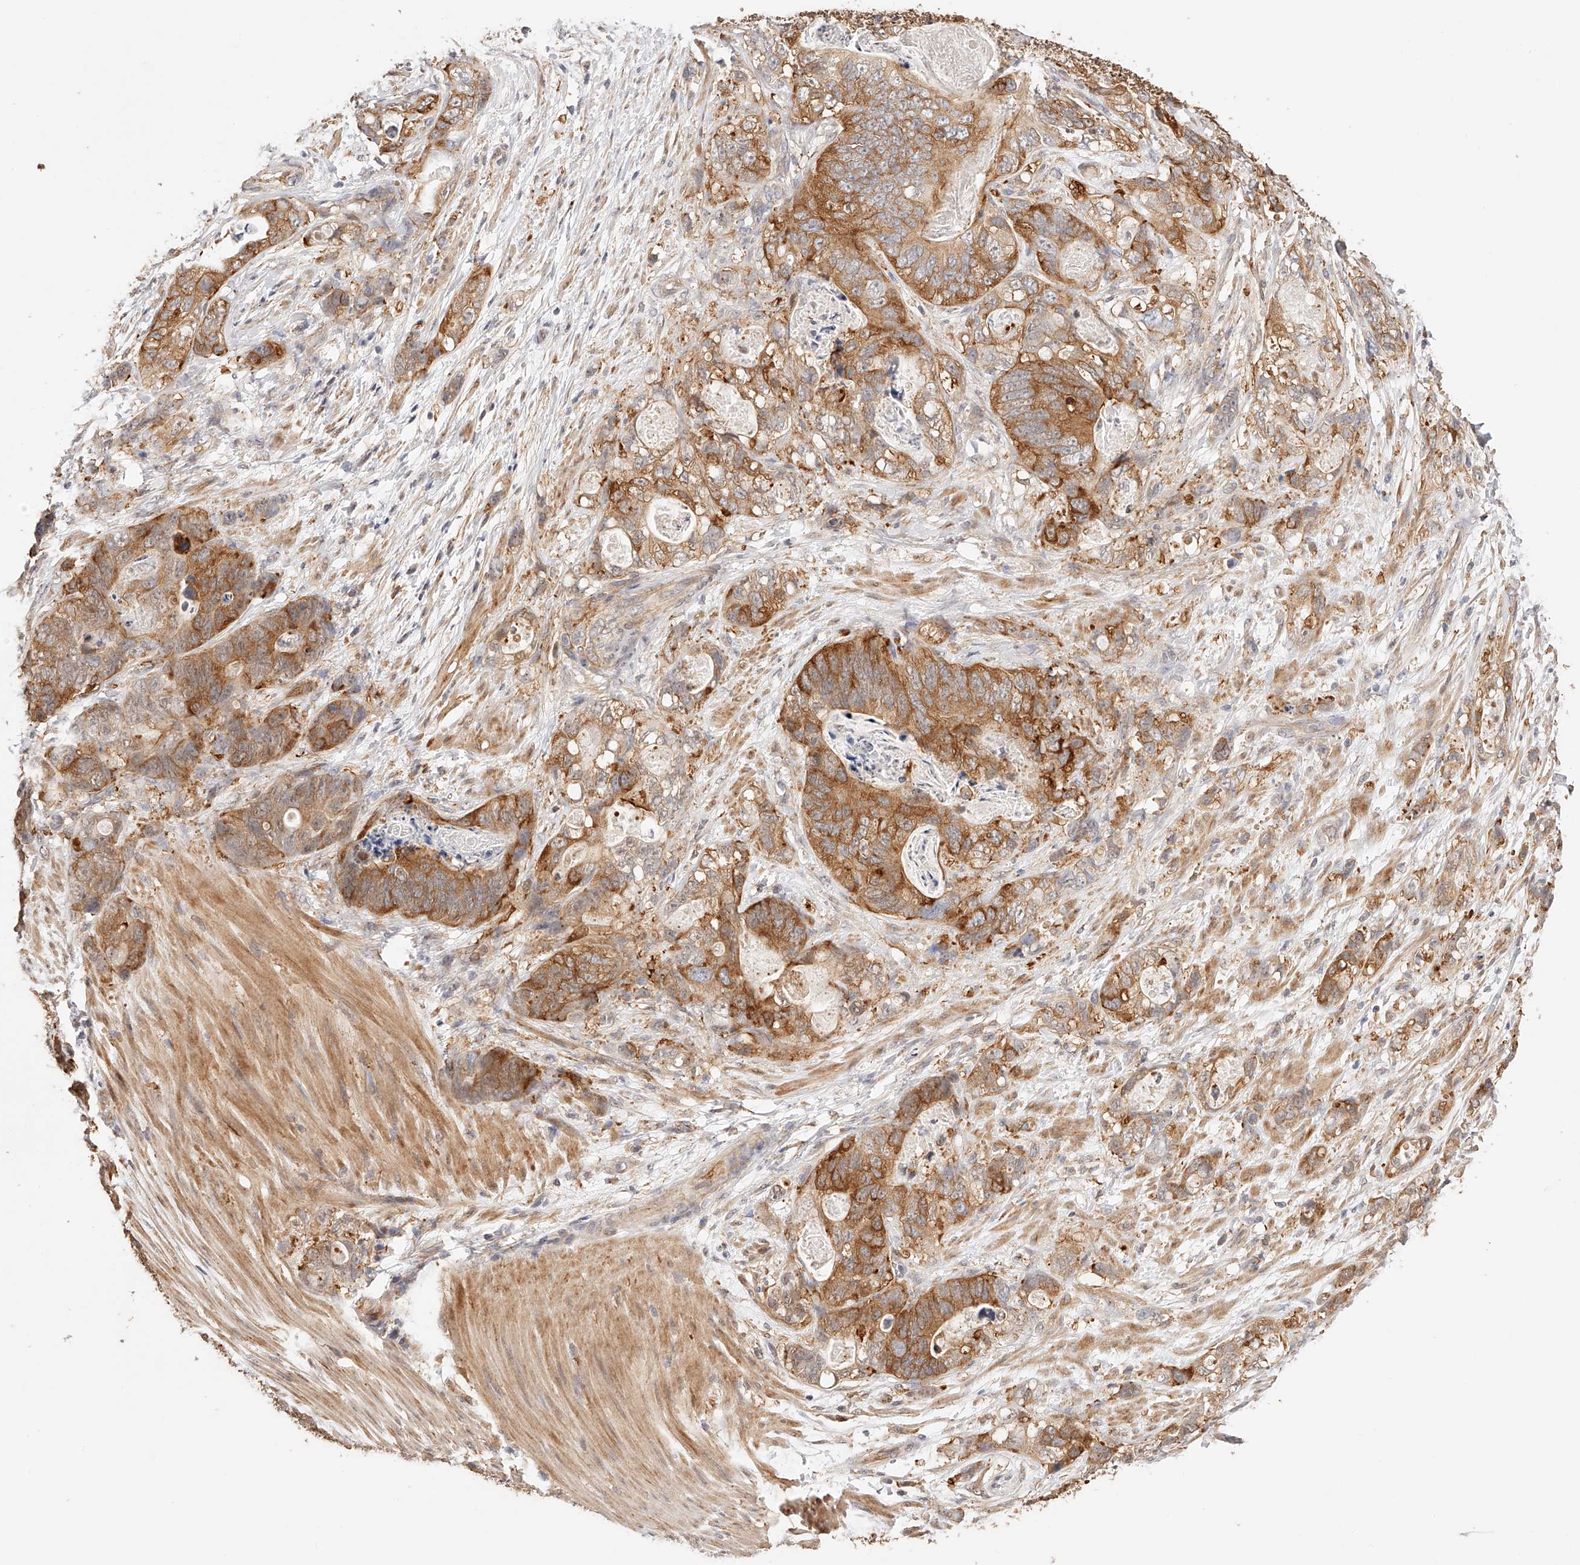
{"staining": {"intensity": "moderate", "quantity": ">75%", "location": "cytoplasmic/membranous"}, "tissue": "stomach cancer", "cell_type": "Tumor cells", "image_type": "cancer", "snomed": [{"axis": "morphology", "description": "Normal tissue, NOS"}, {"axis": "morphology", "description": "Adenocarcinoma, NOS"}, {"axis": "topography", "description": "Stomach"}], "caption": "A brown stain labels moderate cytoplasmic/membranous staining of a protein in adenocarcinoma (stomach) tumor cells. (DAB IHC, brown staining for protein, blue staining for nuclei).", "gene": "SYNC", "patient": {"sex": "female", "age": 89}}